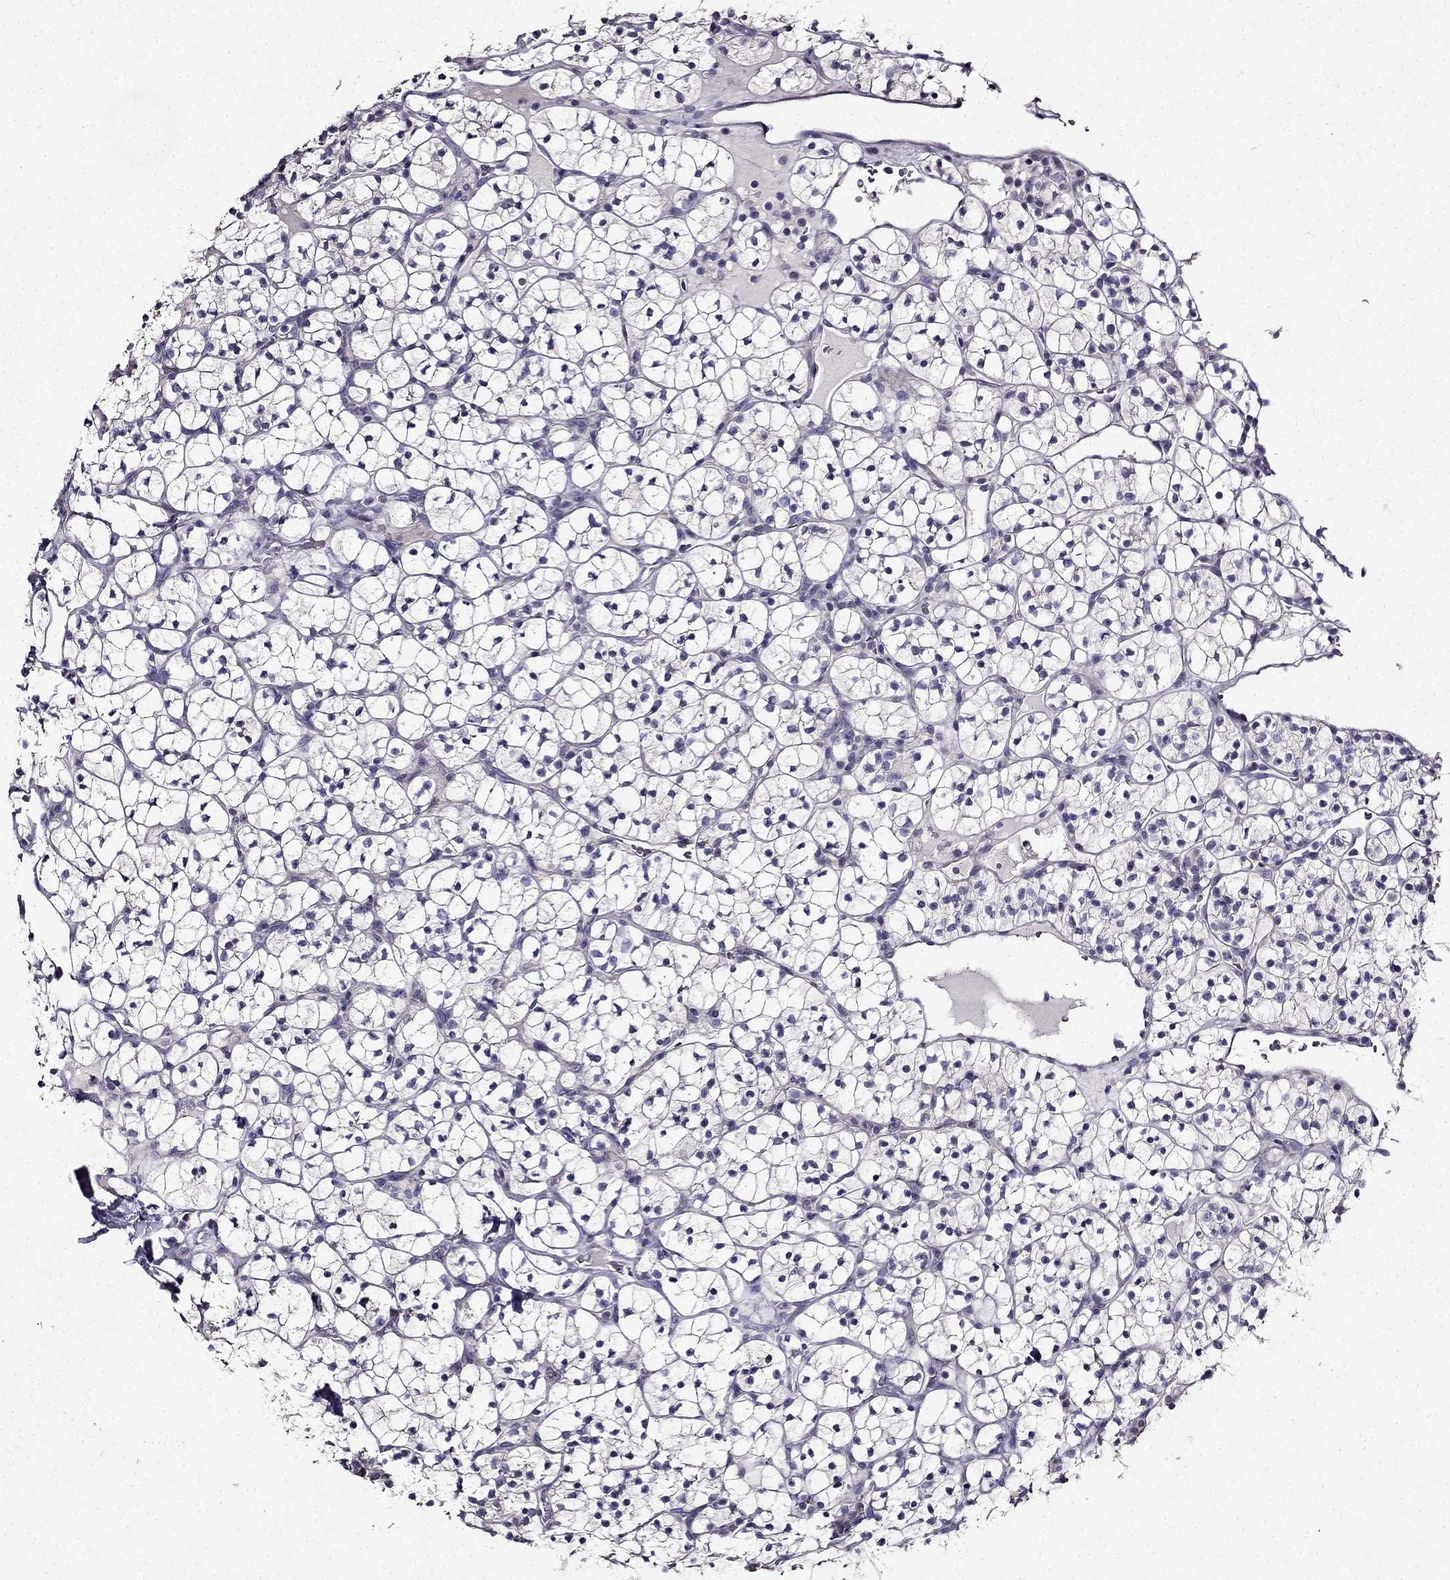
{"staining": {"intensity": "negative", "quantity": "none", "location": "none"}, "tissue": "renal cancer", "cell_type": "Tumor cells", "image_type": "cancer", "snomed": [{"axis": "morphology", "description": "Adenocarcinoma, NOS"}, {"axis": "topography", "description": "Kidney"}], "caption": "Renal adenocarcinoma was stained to show a protein in brown. There is no significant staining in tumor cells.", "gene": "TMEM266", "patient": {"sex": "female", "age": 89}}